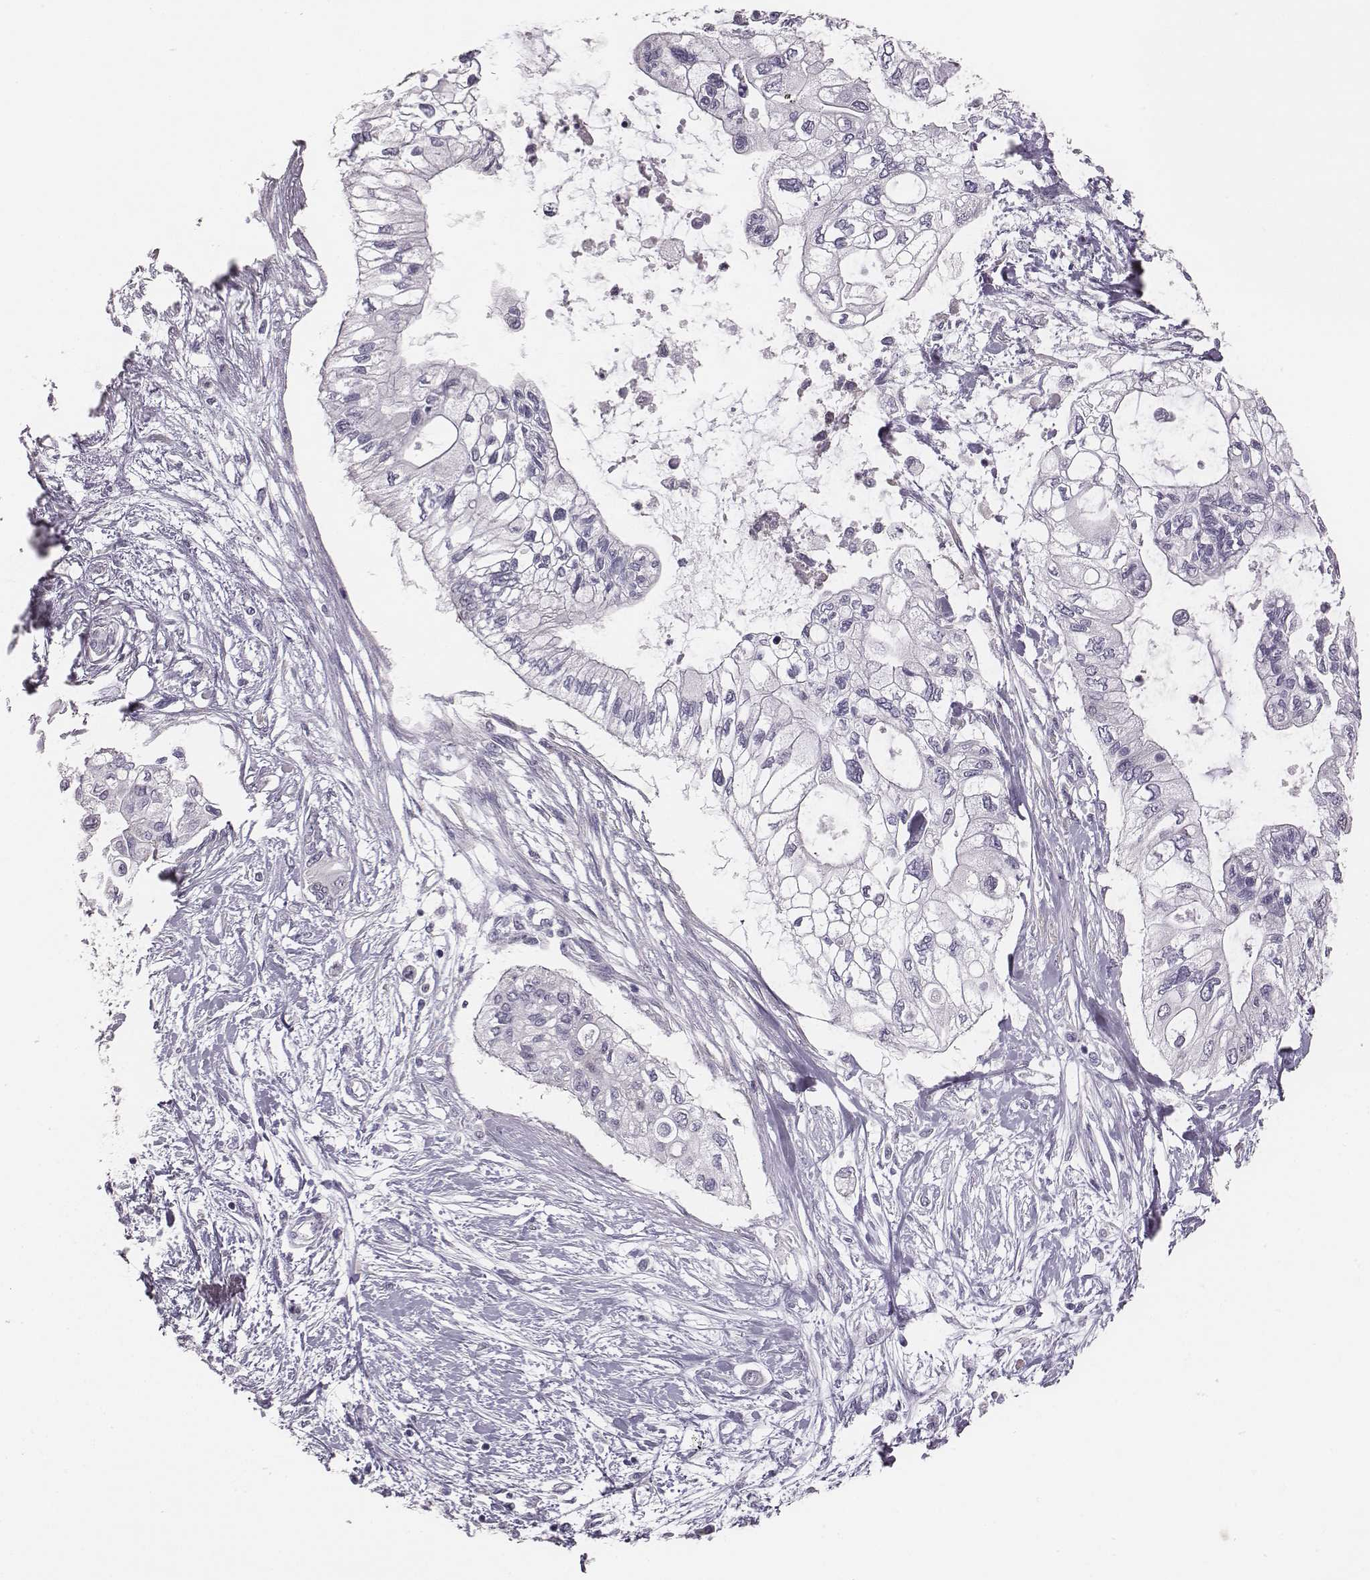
{"staining": {"intensity": "negative", "quantity": "none", "location": "none"}, "tissue": "pancreatic cancer", "cell_type": "Tumor cells", "image_type": "cancer", "snomed": [{"axis": "morphology", "description": "Adenocarcinoma, NOS"}, {"axis": "topography", "description": "Pancreas"}], "caption": "Image shows no protein staining in tumor cells of pancreatic cancer (adenocarcinoma) tissue.", "gene": "PBK", "patient": {"sex": "female", "age": 77}}